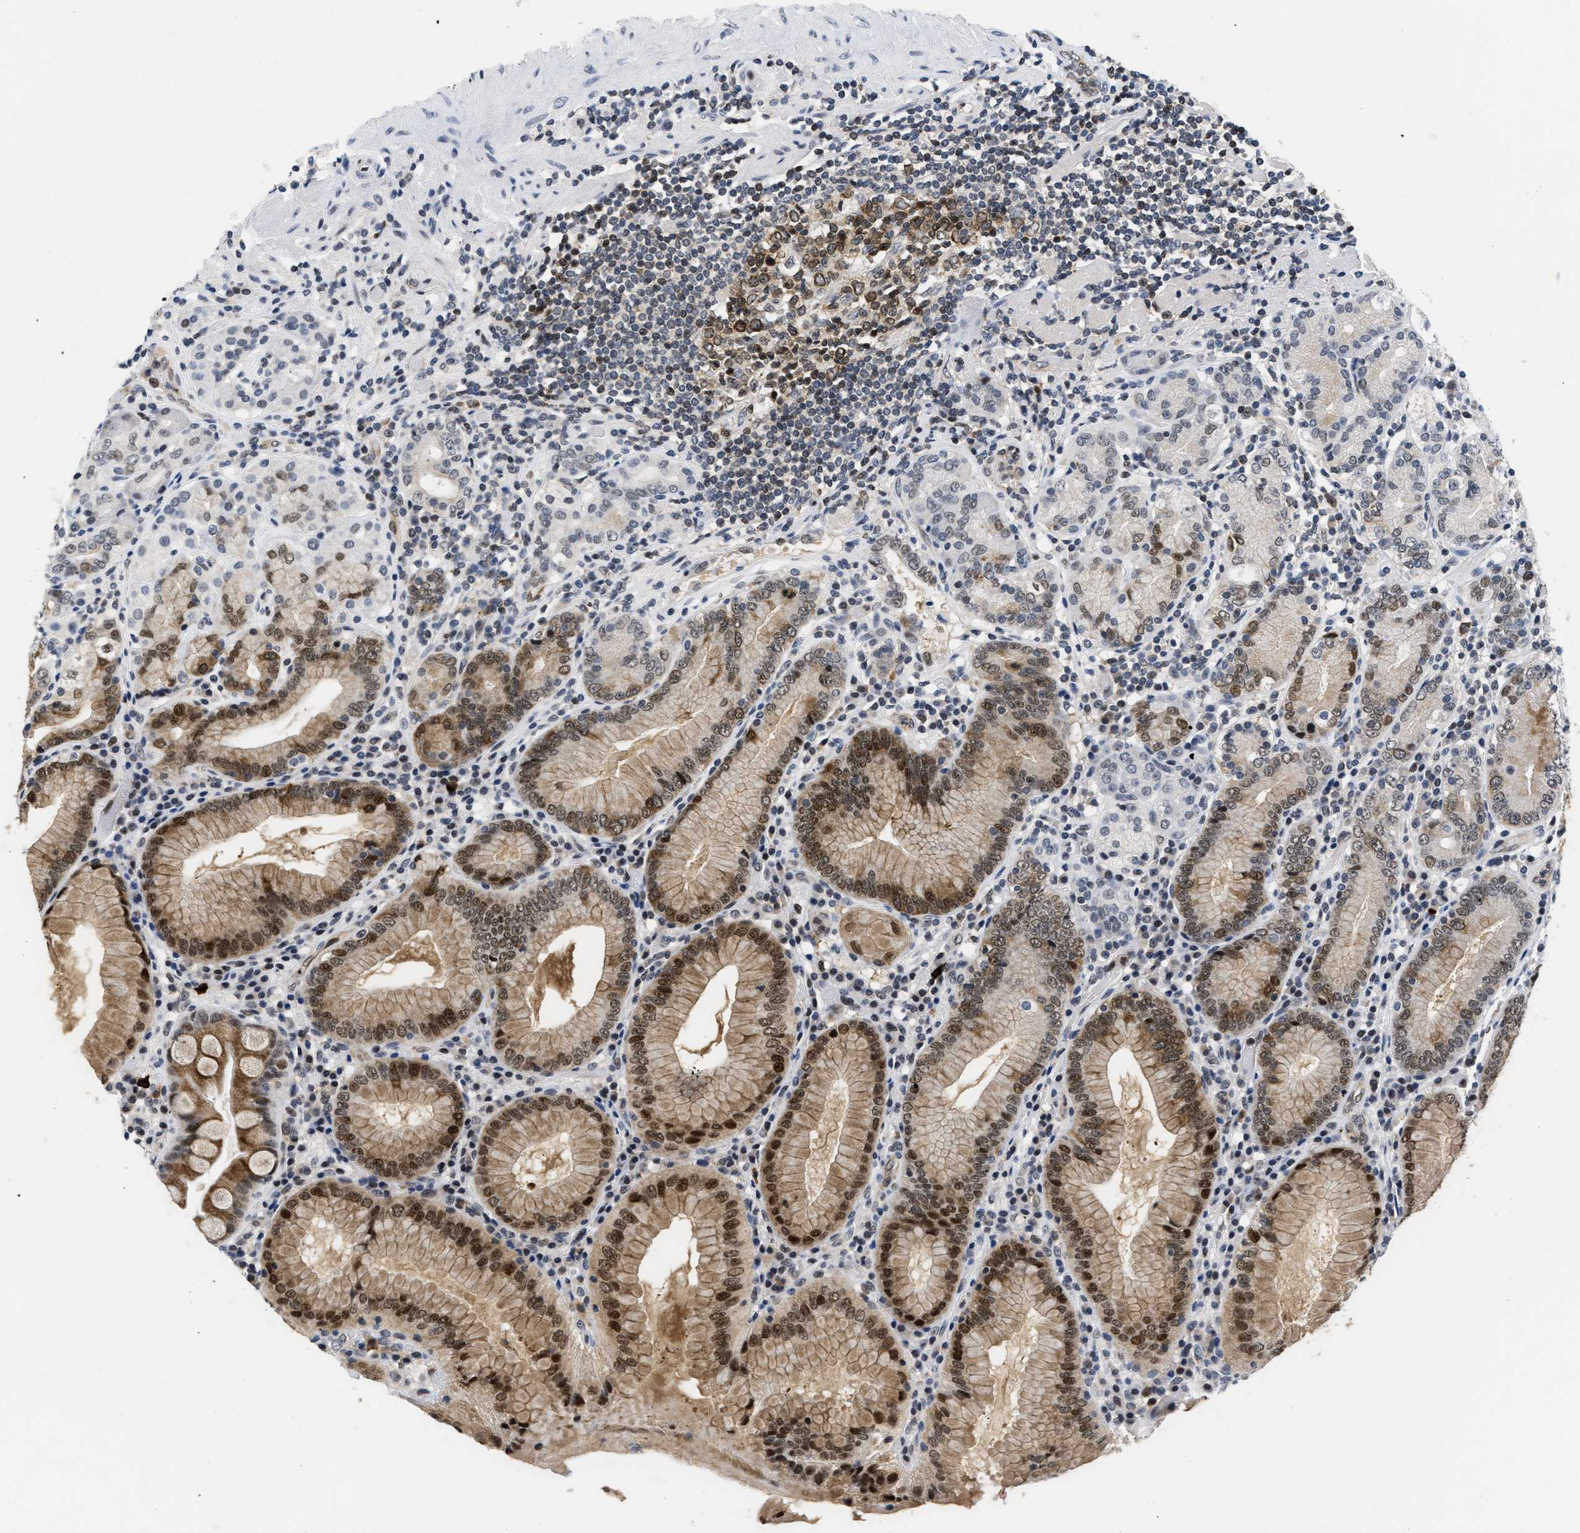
{"staining": {"intensity": "moderate", "quantity": "25%-75%", "location": "cytoplasmic/membranous,nuclear"}, "tissue": "stomach", "cell_type": "Glandular cells", "image_type": "normal", "snomed": [{"axis": "morphology", "description": "Normal tissue, NOS"}, {"axis": "topography", "description": "Stomach, lower"}], "caption": "The histopathology image demonstrates immunohistochemical staining of unremarkable stomach. There is moderate cytoplasmic/membranous,nuclear staining is present in about 25%-75% of glandular cells. (DAB (3,3'-diaminobenzidine) = brown stain, brightfield microscopy at high magnification).", "gene": "HIF1A", "patient": {"sex": "female", "age": 76}}